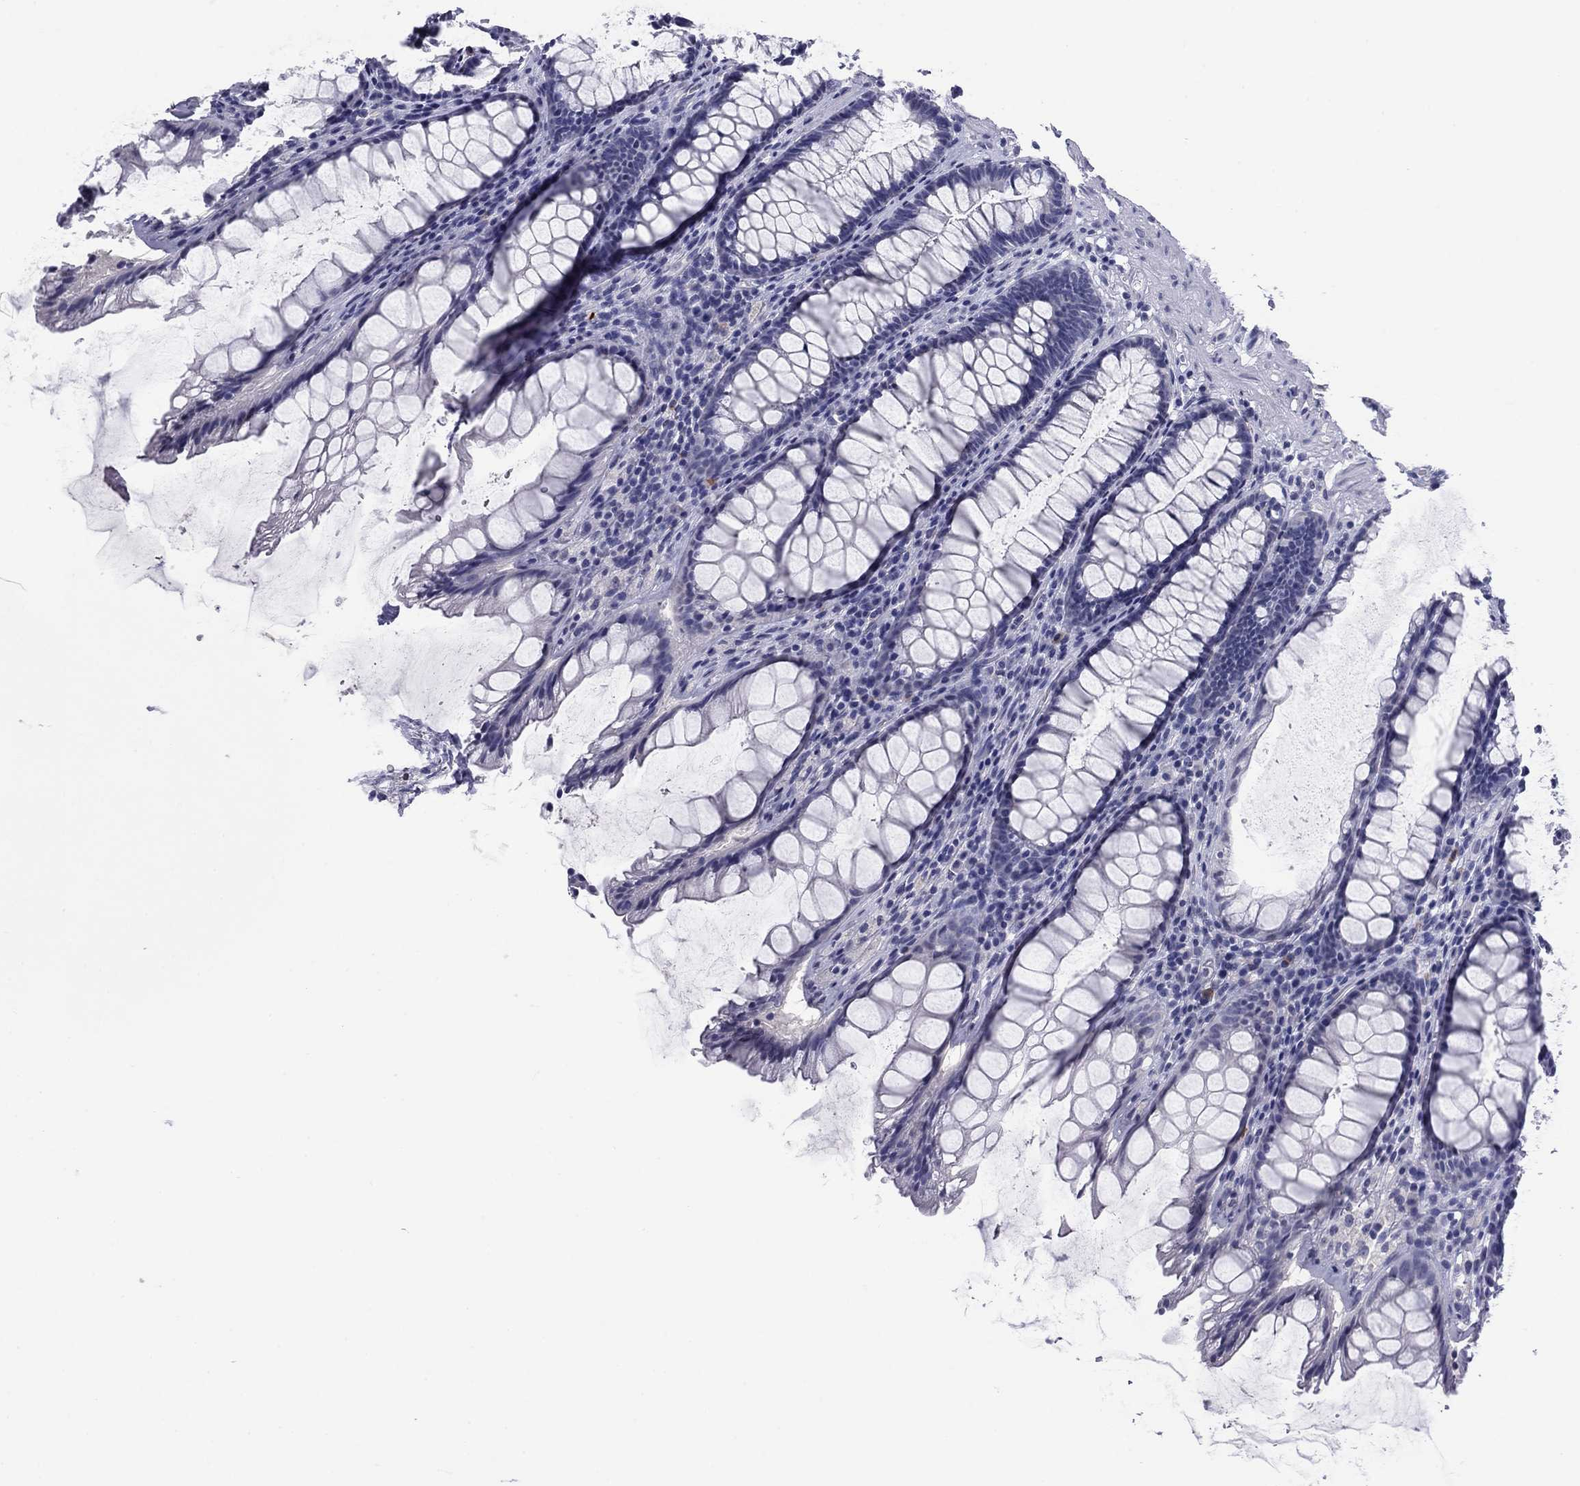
{"staining": {"intensity": "negative", "quantity": "none", "location": "none"}, "tissue": "rectum", "cell_type": "Glandular cells", "image_type": "normal", "snomed": [{"axis": "morphology", "description": "Normal tissue, NOS"}, {"axis": "topography", "description": "Rectum"}], "caption": "DAB immunohistochemical staining of benign rectum shows no significant staining in glandular cells.", "gene": "HAO1", "patient": {"sex": "male", "age": 72}}